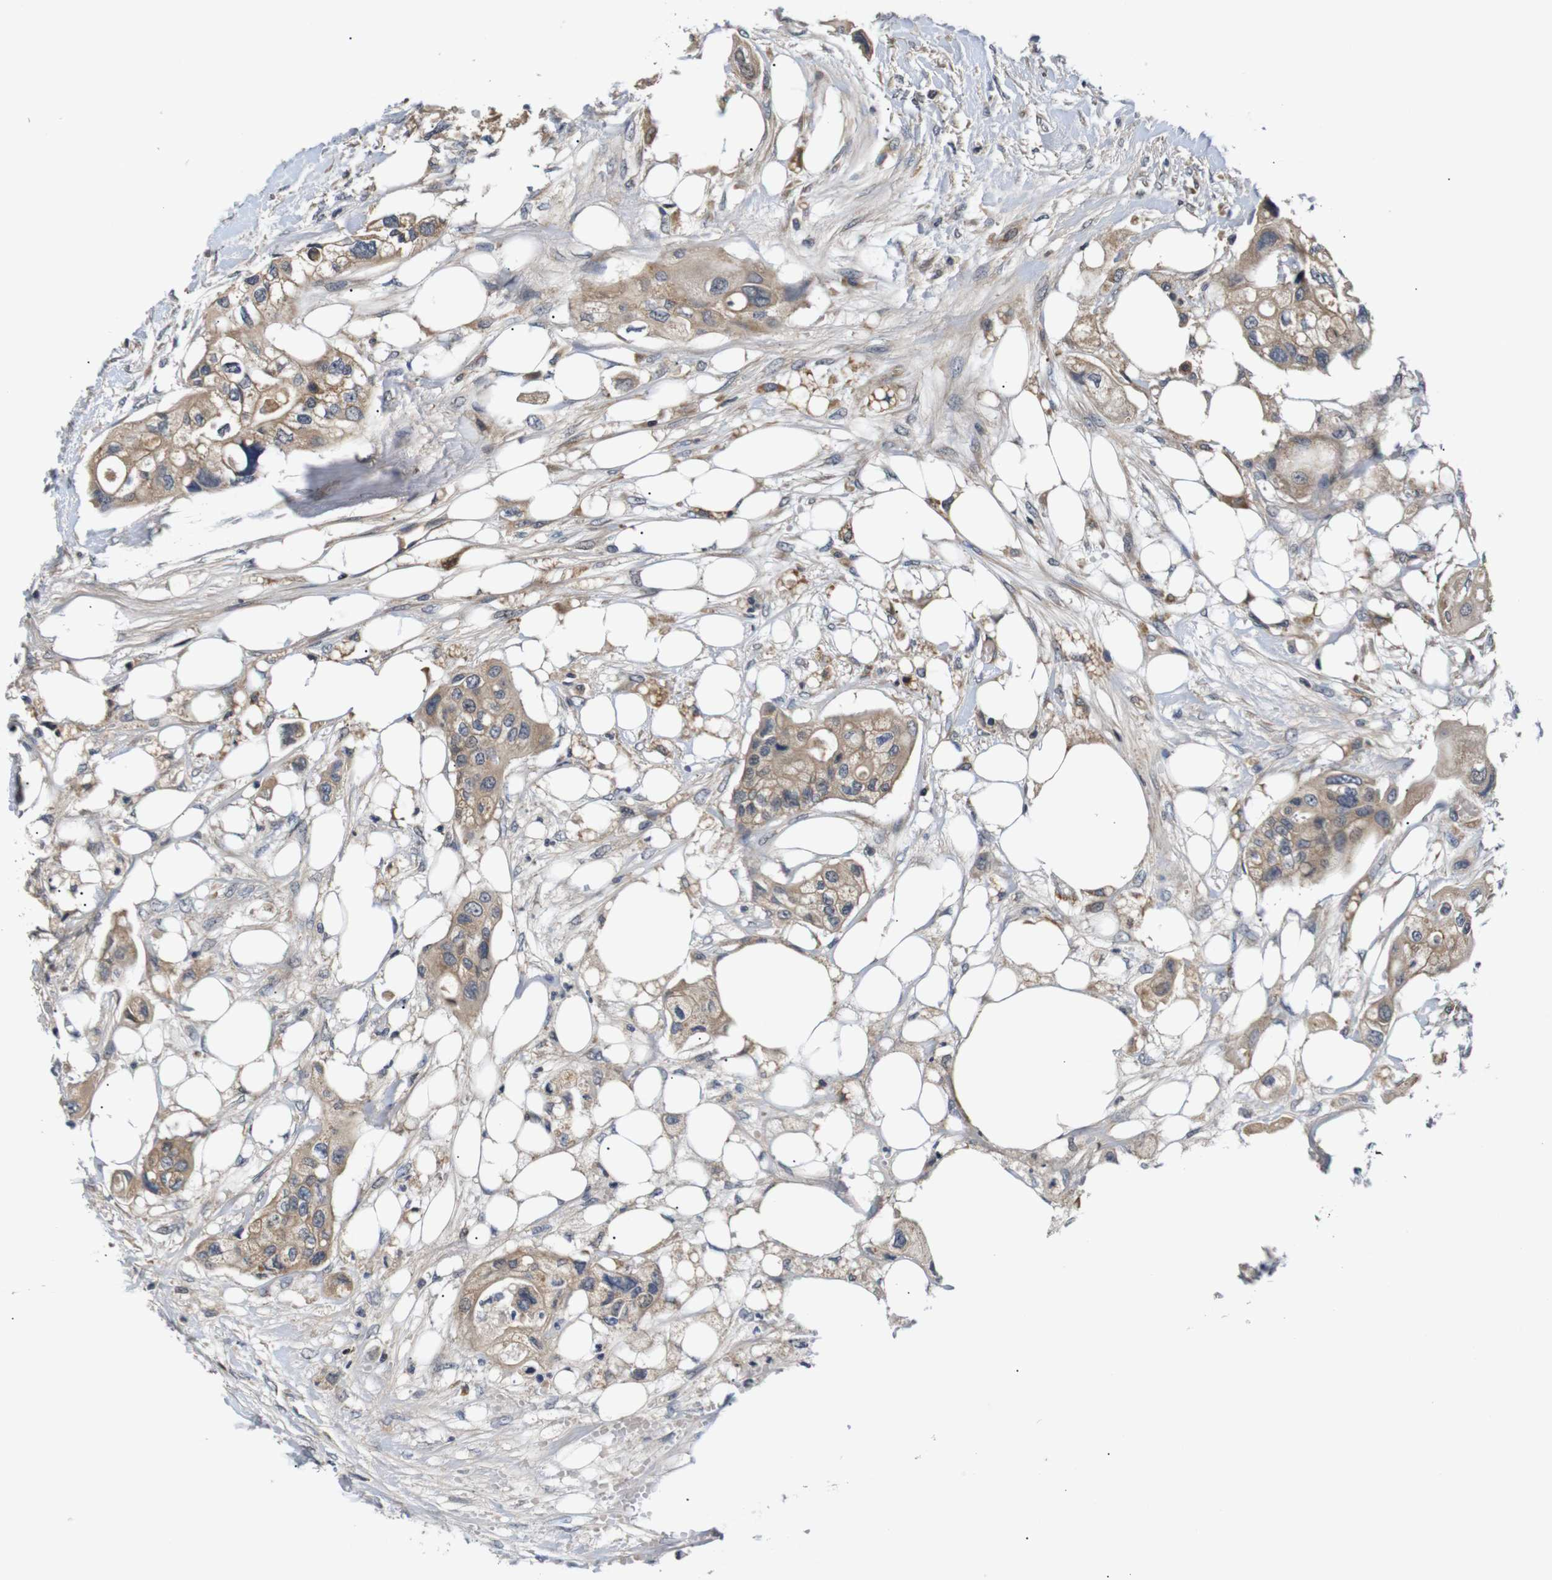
{"staining": {"intensity": "moderate", "quantity": ">75%", "location": "cytoplasmic/membranous"}, "tissue": "colorectal cancer", "cell_type": "Tumor cells", "image_type": "cancer", "snomed": [{"axis": "morphology", "description": "Adenocarcinoma, NOS"}, {"axis": "topography", "description": "Colon"}], "caption": "Immunohistochemistry (IHC) of colorectal adenocarcinoma displays medium levels of moderate cytoplasmic/membranous staining in approximately >75% of tumor cells. (brown staining indicates protein expression, while blue staining denotes nuclei).", "gene": "RIPK1", "patient": {"sex": "female", "age": 57}}